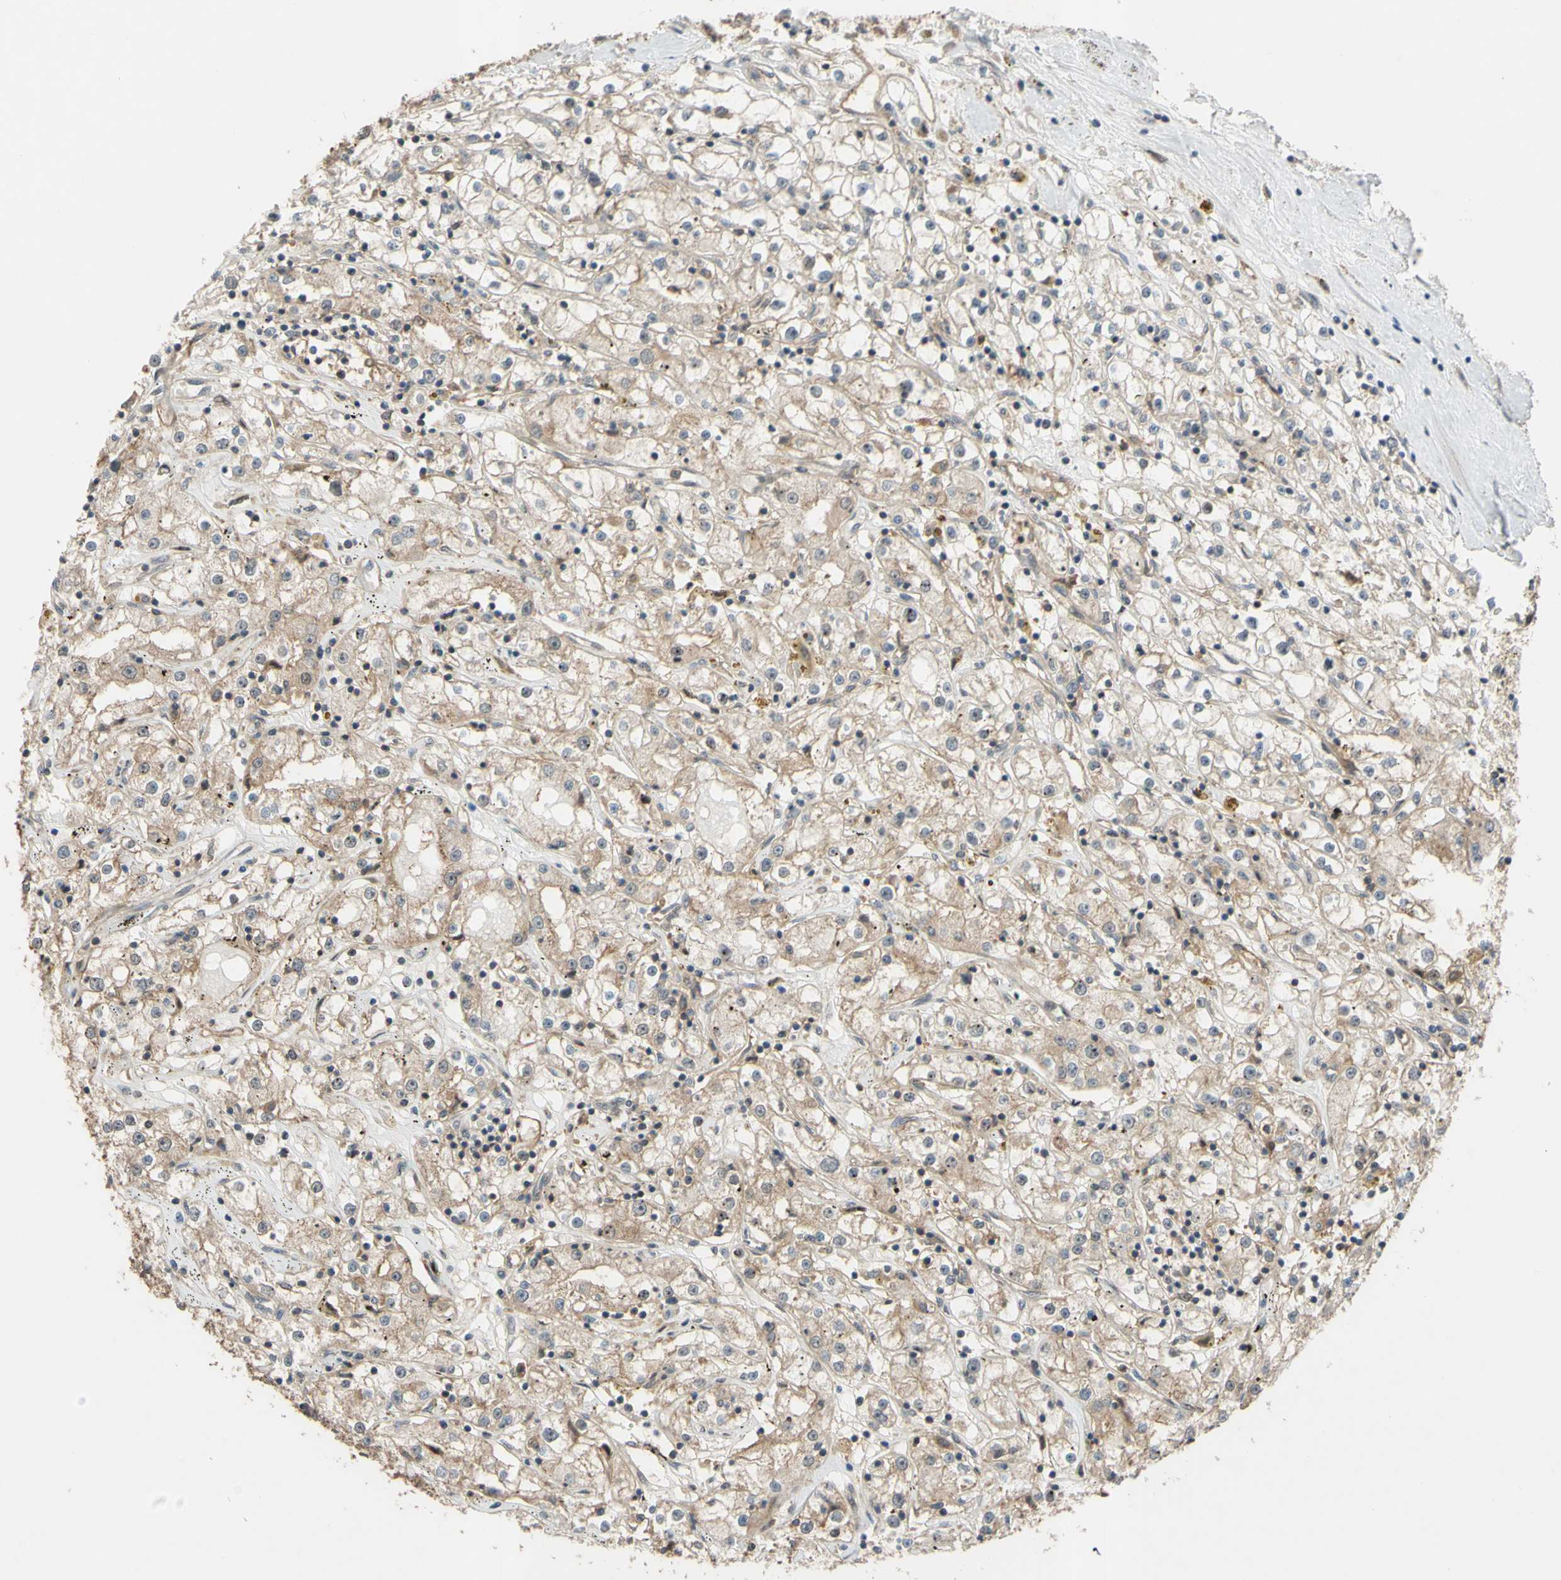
{"staining": {"intensity": "weak", "quantity": ">75%", "location": "cytoplasmic/membranous"}, "tissue": "renal cancer", "cell_type": "Tumor cells", "image_type": "cancer", "snomed": [{"axis": "morphology", "description": "Adenocarcinoma, NOS"}, {"axis": "topography", "description": "Kidney"}], "caption": "Brown immunohistochemical staining in human renal cancer (adenocarcinoma) demonstrates weak cytoplasmic/membranous expression in approximately >75% of tumor cells.", "gene": "SHROOM4", "patient": {"sex": "male", "age": 56}}